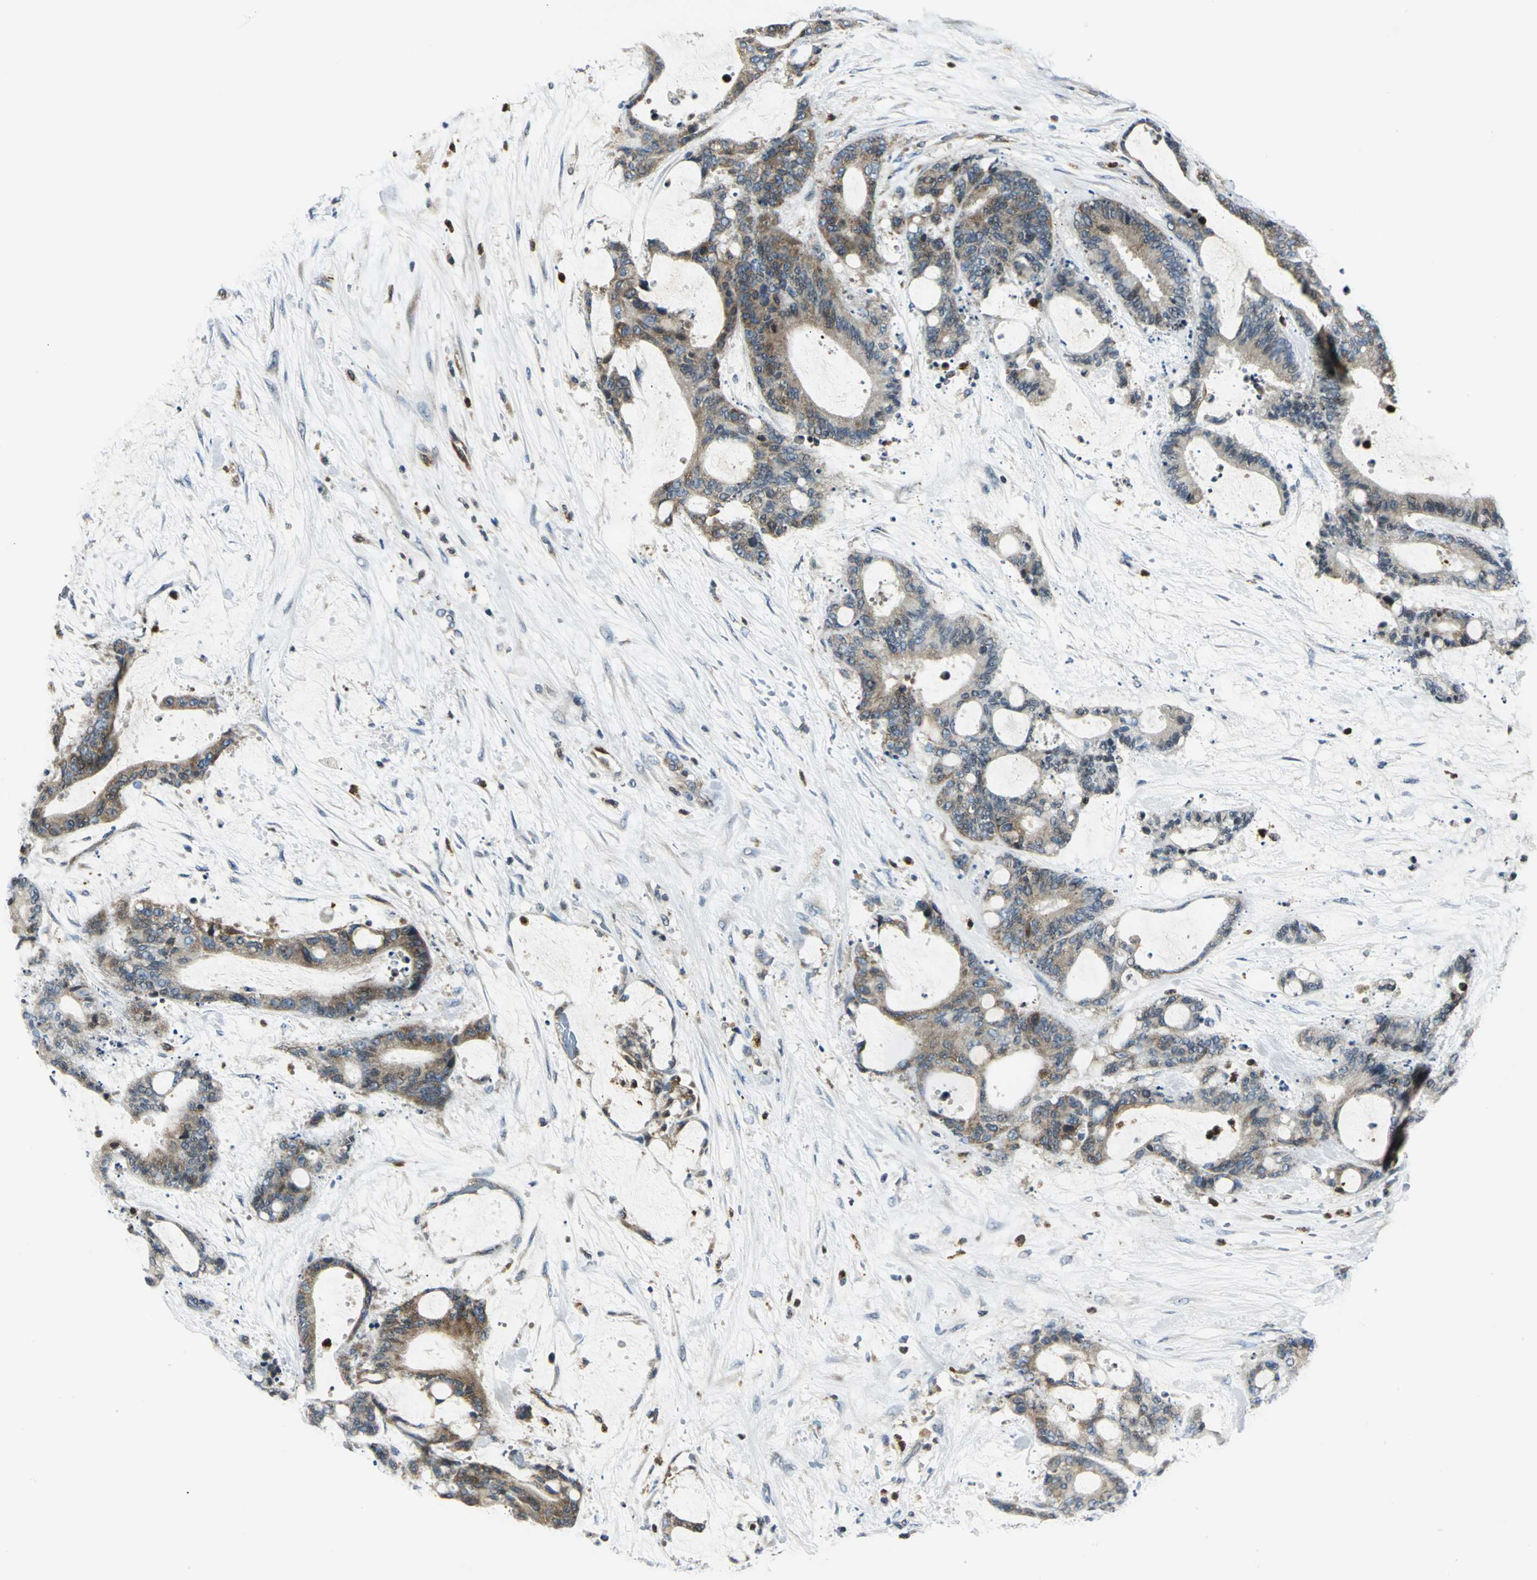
{"staining": {"intensity": "moderate", "quantity": ">75%", "location": "cytoplasmic/membranous"}, "tissue": "liver cancer", "cell_type": "Tumor cells", "image_type": "cancer", "snomed": [{"axis": "morphology", "description": "Cholangiocarcinoma"}, {"axis": "topography", "description": "Liver"}], "caption": "Immunohistochemistry of human cholangiocarcinoma (liver) displays medium levels of moderate cytoplasmic/membranous expression in approximately >75% of tumor cells.", "gene": "USP40", "patient": {"sex": "female", "age": 73}}